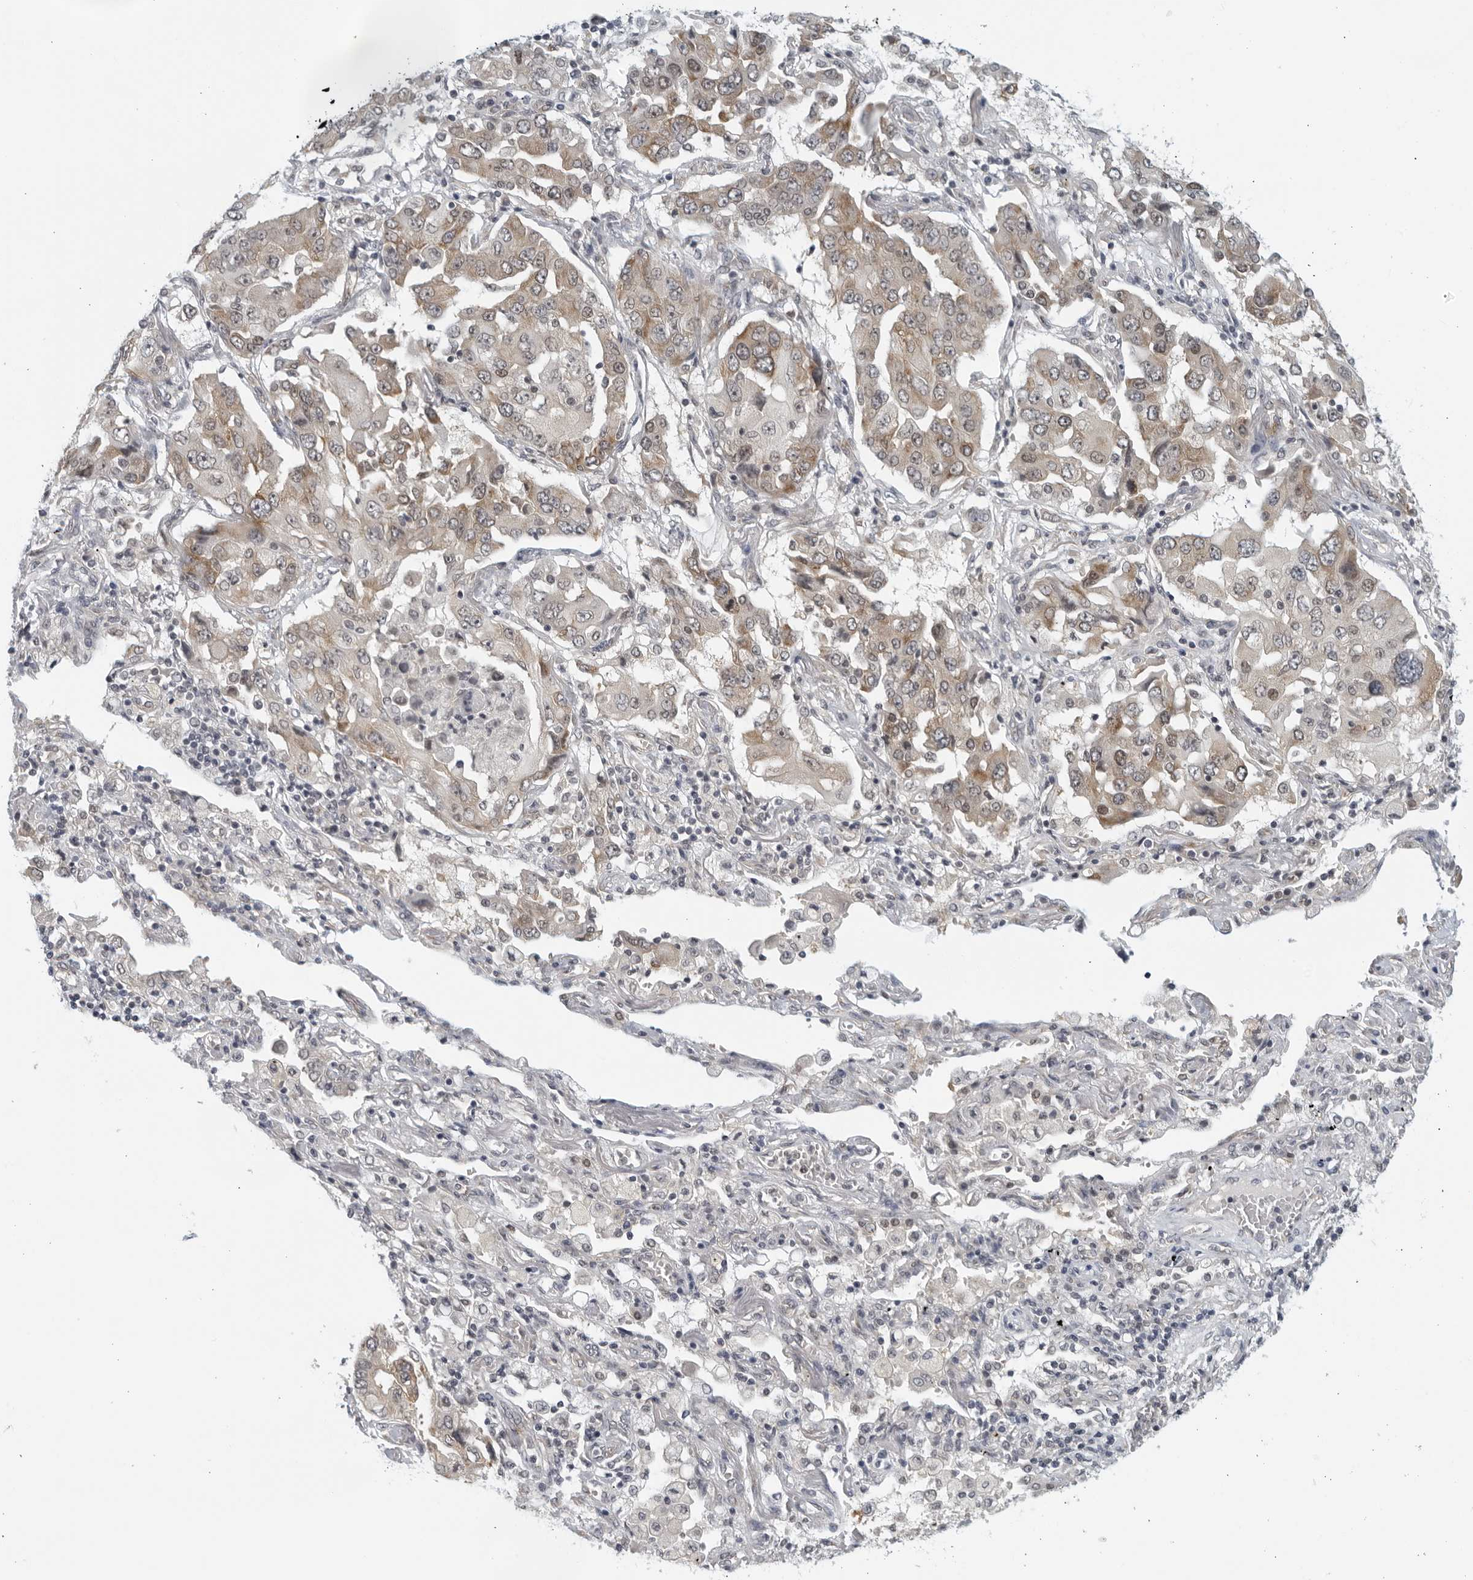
{"staining": {"intensity": "weak", "quantity": "25%-75%", "location": "cytoplasmic/membranous"}, "tissue": "lung cancer", "cell_type": "Tumor cells", "image_type": "cancer", "snomed": [{"axis": "morphology", "description": "Adenocarcinoma, NOS"}, {"axis": "topography", "description": "Lung"}], "caption": "This is a photomicrograph of immunohistochemistry (IHC) staining of lung cancer (adenocarcinoma), which shows weak expression in the cytoplasmic/membranous of tumor cells.", "gene": "RC3H1", "patient": {"sex": "female", "age": 65}}